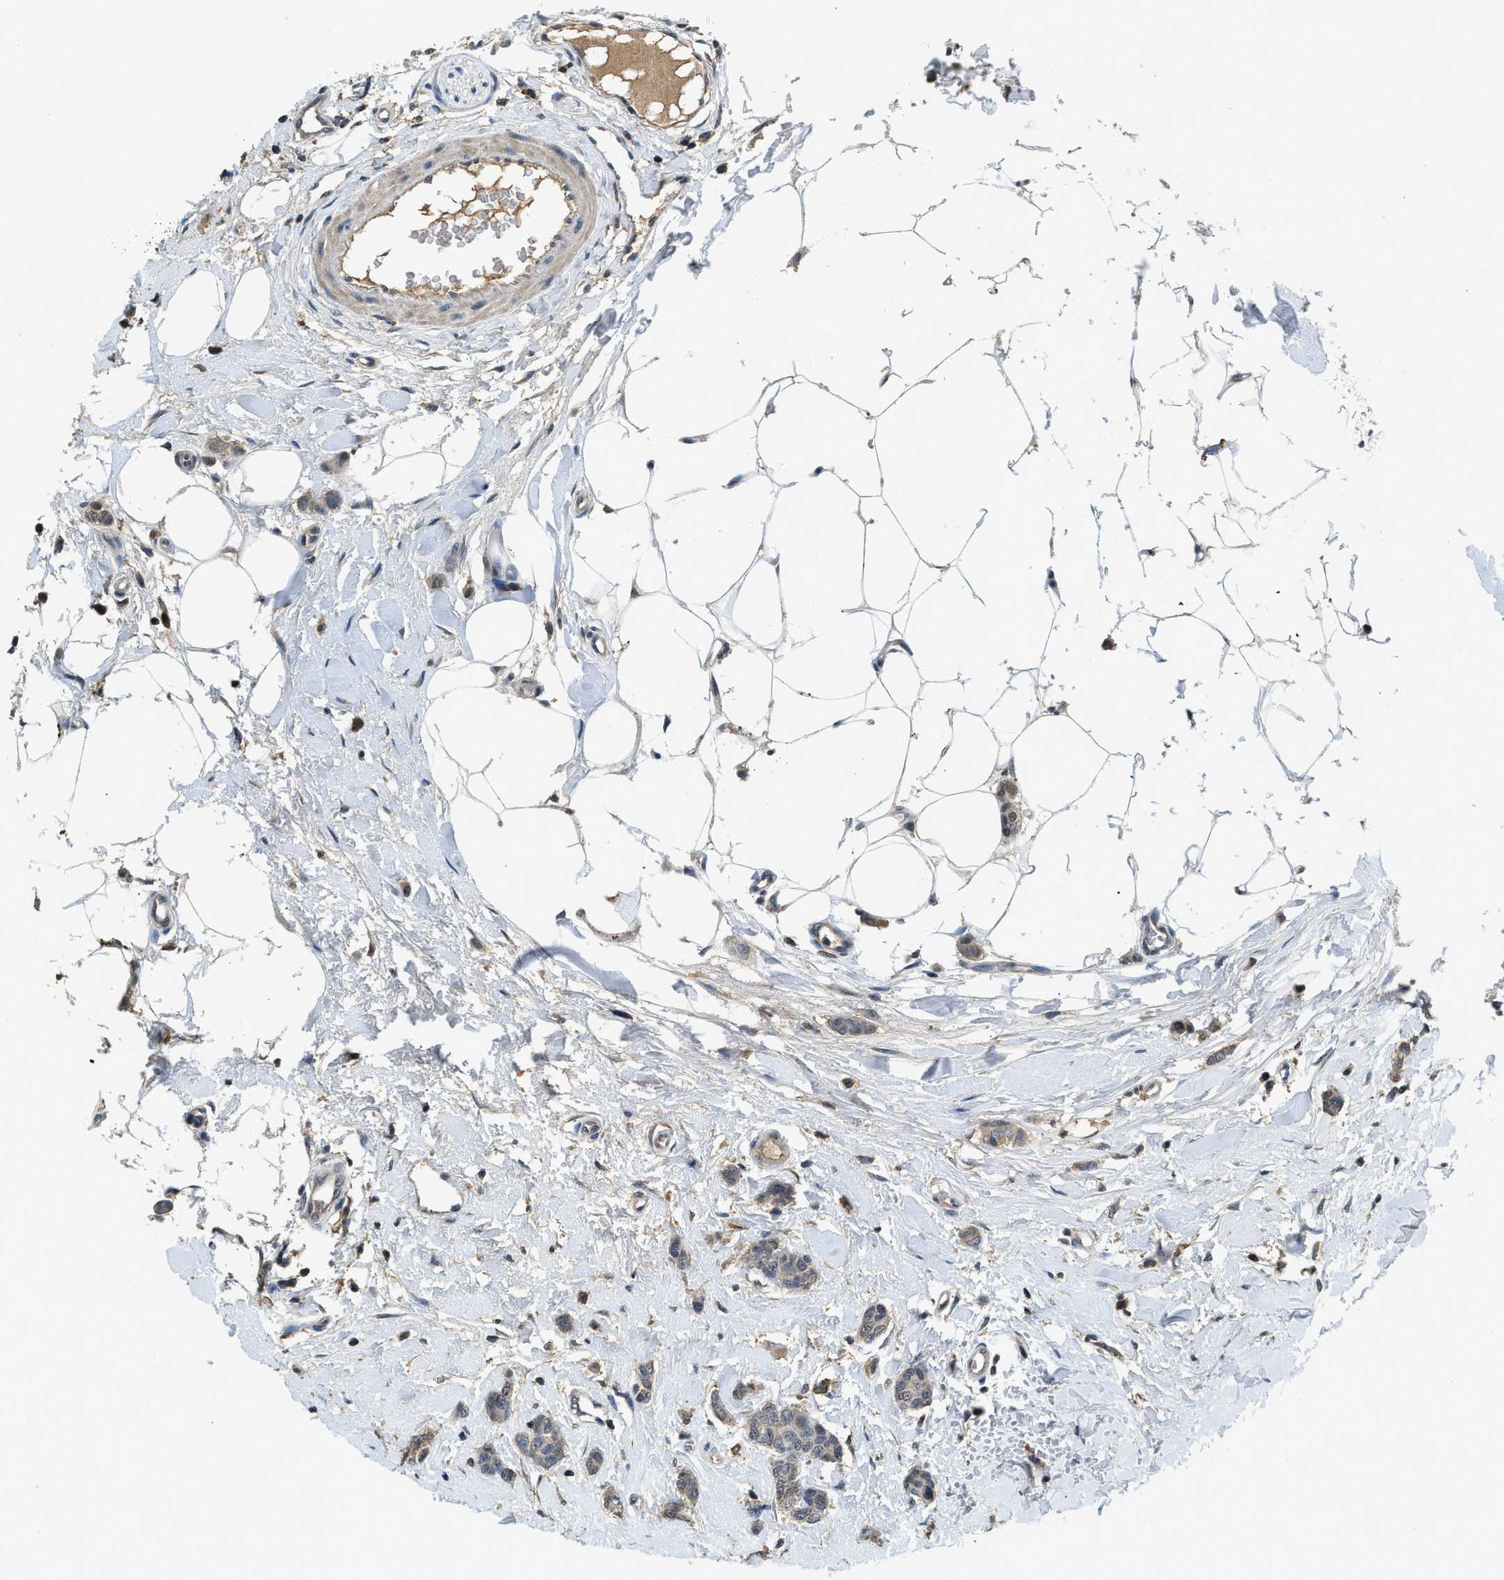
{"staining": {"intensity": "weak", "quantity": "25%-75%", "location": "cytoplasmic/membranous"}, "tissue": "breast cancer", "cell_type": "Tumor cells", "image_type": "cancer", "snomed": [{"axis": "morphology", "description": "Lobular carcinoma"}, {"axis": "topography", "description": "Skin"}, {"axis": "topography", "description": "Breast"}], "caption": "Immunohistochemistry (DAB (3,3'-diaminobenzidine)) staining of breast cancer (lobular carcinoma) demonstrates weak cytoplasmic/membranous protein positivity in approximately 25%-75% of tumor cells. (brown staining indicates protein expression, while blue staining denotes nuclei).", "gene": "SLC15A4", "patient": {"sex": "female", "age": 46}}